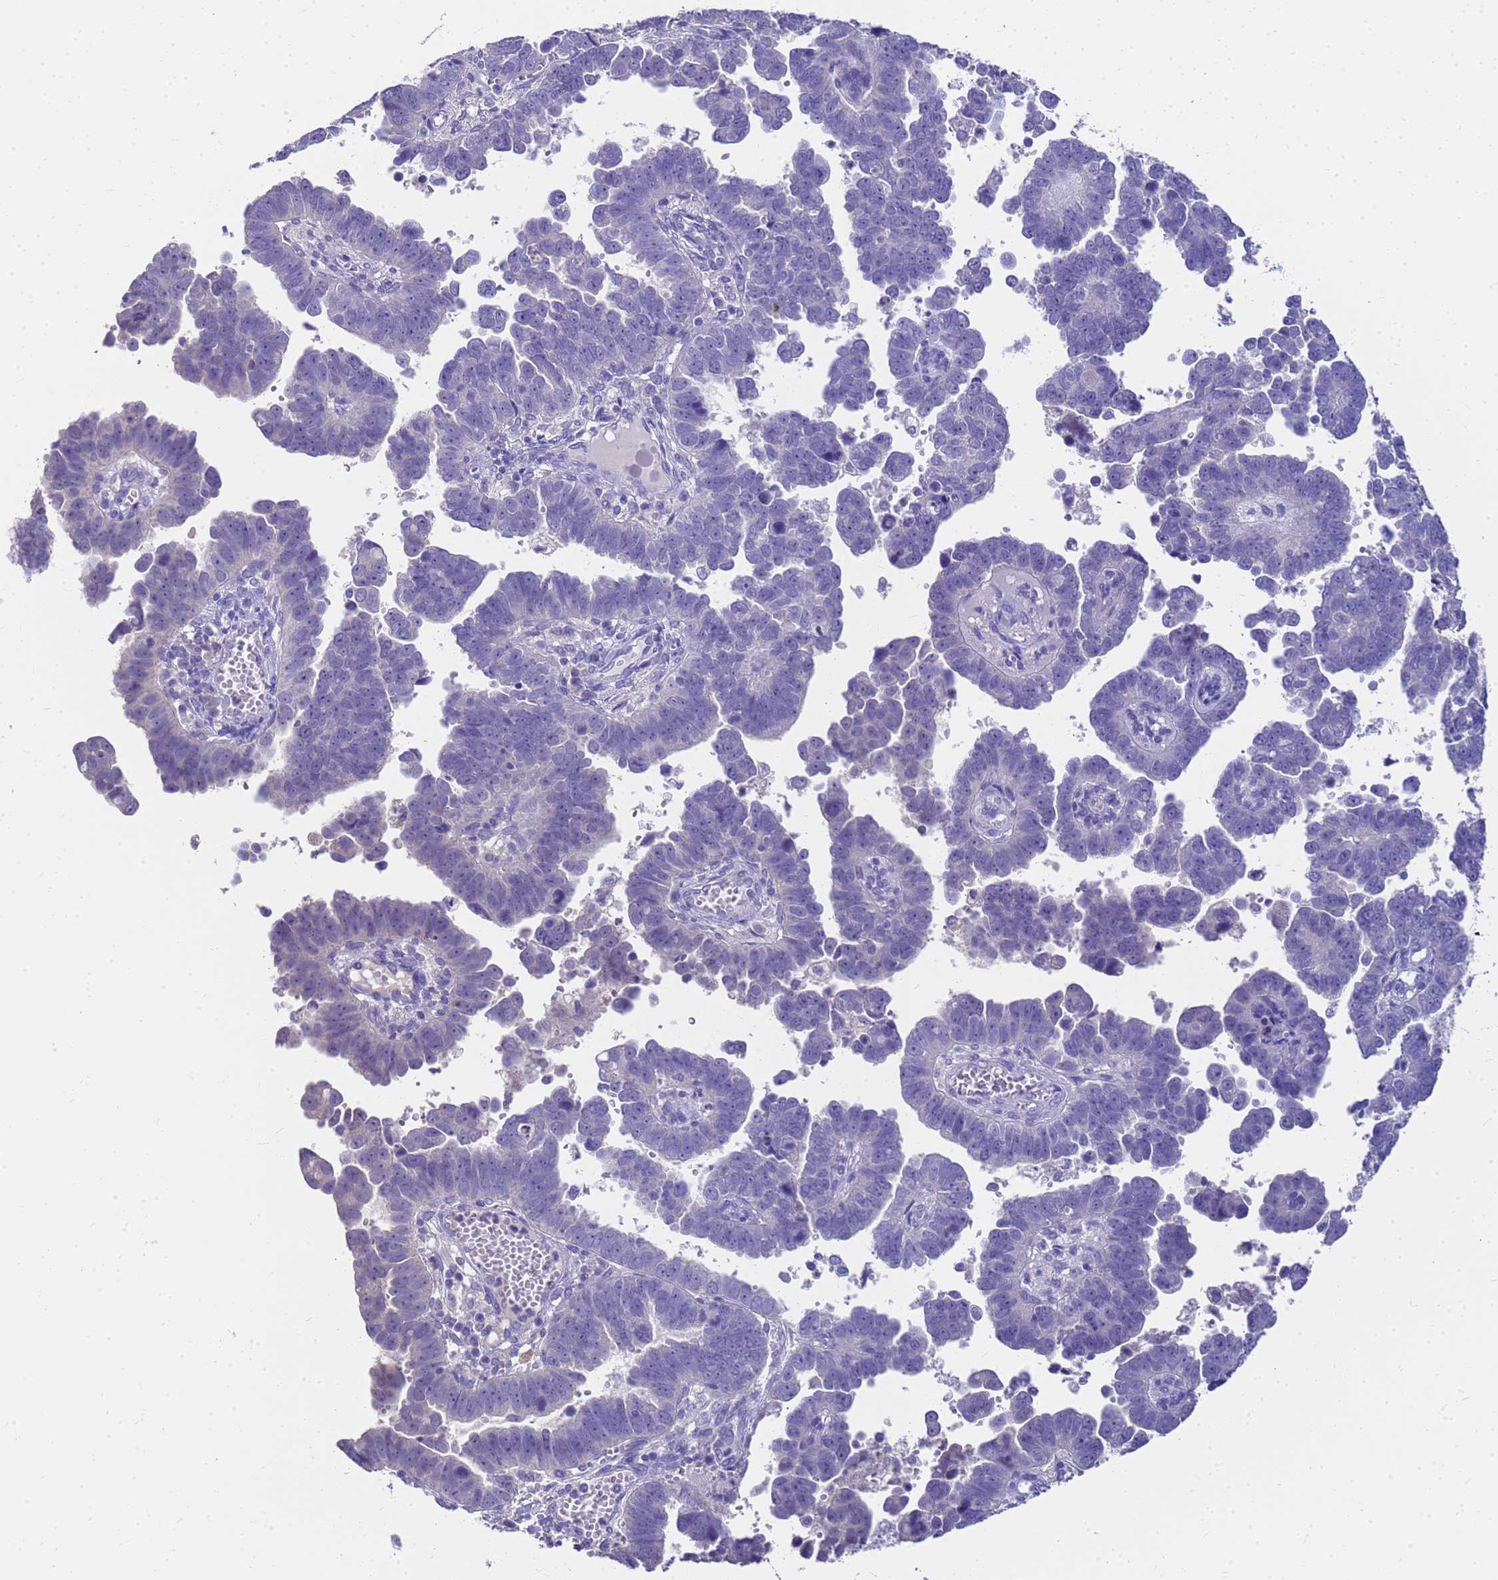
{"staining": {"intensity": "negative", "quantity": "none", "location": "none"}, "tissue": "endometrial cancer", "cell_type": "Tumor cells", "image_type": "cancer", "snomed": [{"axis": "morphology", "description": "Adenocarcinoma, NOS"}, {"axis": "topography", "description": "Endometrium"}], "caption": "IHC of human adenocarcinoma (endometrial) demonstrates no positivity in tumor cells. (DAB (3,3'-diaminobenzidine) immunohistochemistry with hematoxylin counter stain).", "gene": "MS4A13", "patient": {"sex": "female", "age": 75}}